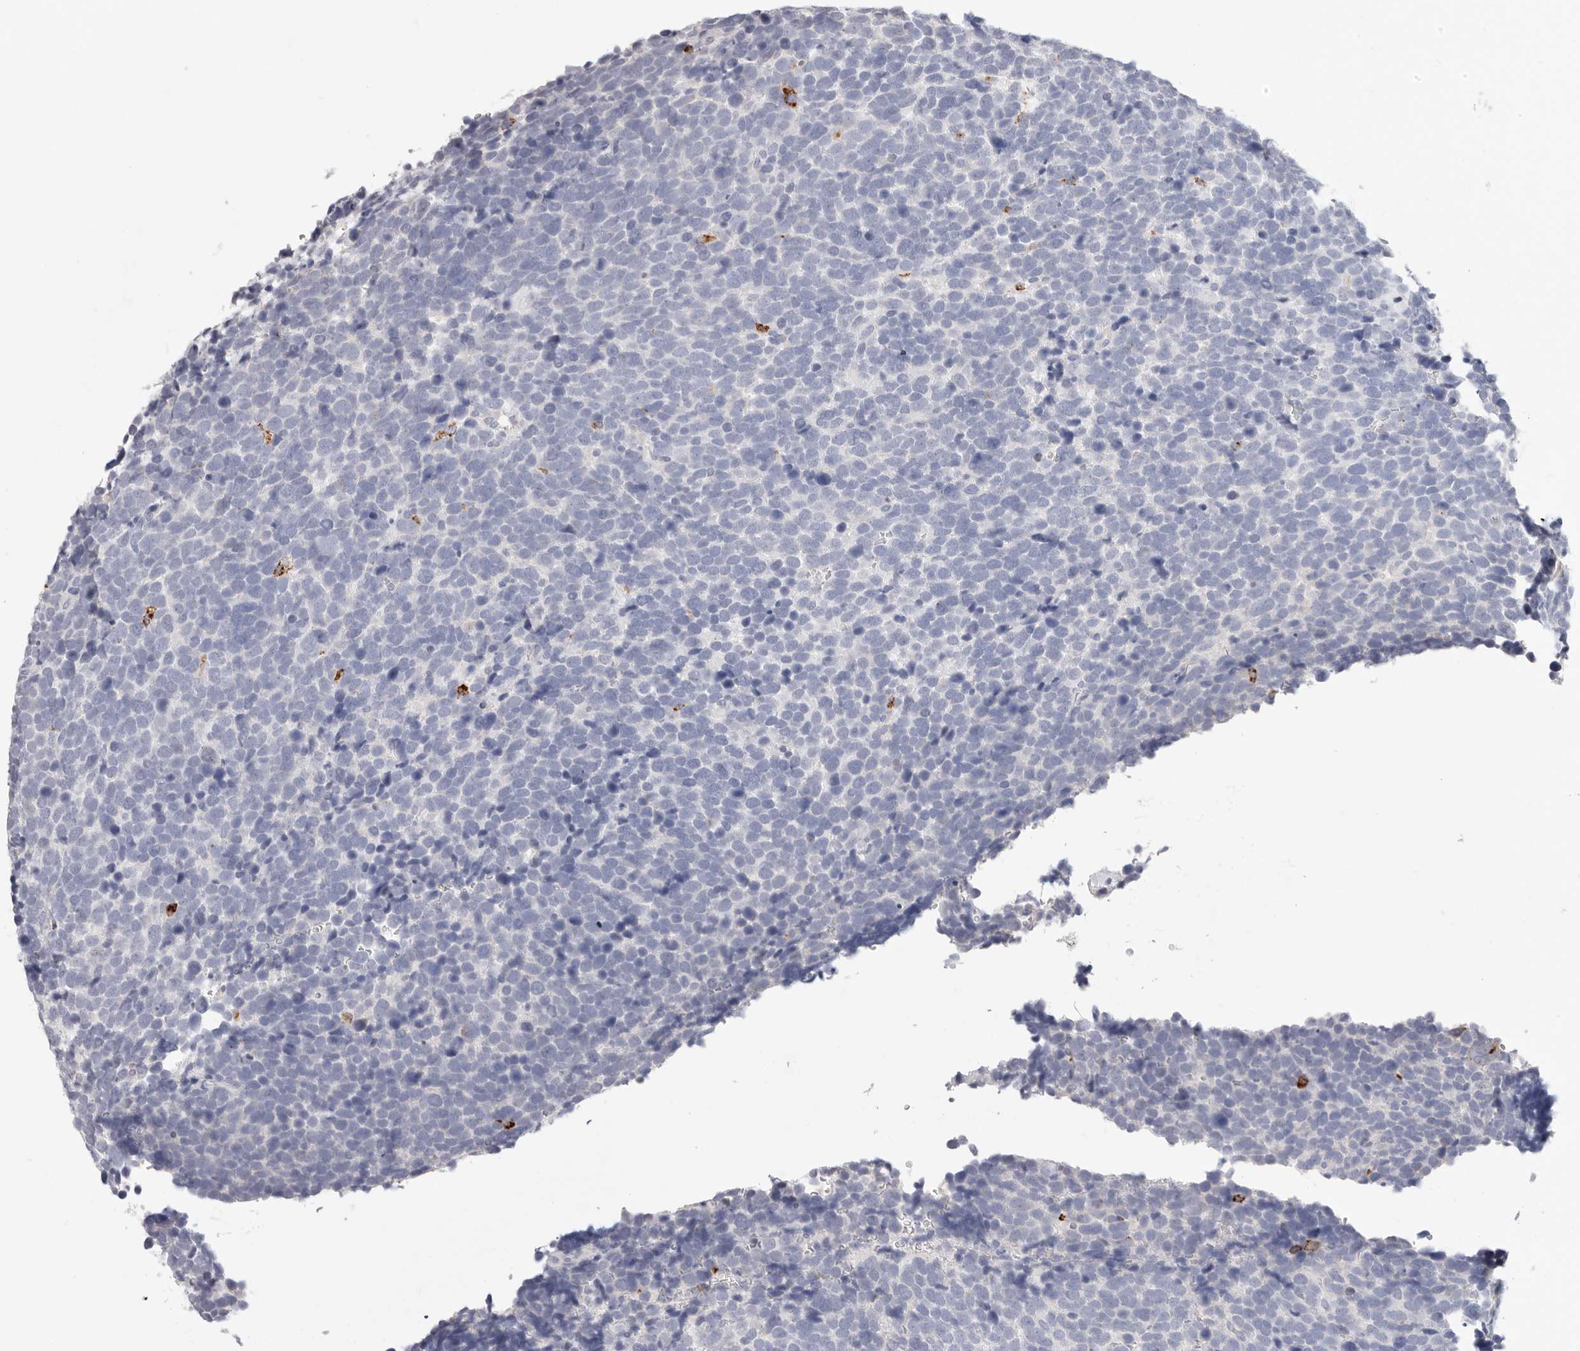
{"staining": {"intensity": "strong", "quantity": "<25%", "location": "cytoplasmic/membranous"}, "tissue": "urothelial cancer", "cell_type": "Tumor cells", "image_type": "cancer", "snomed": [{"axis": "morphology", "description": "Urothelial carcinoma, High grade"}, {"axis": "topography", "description": "Urinary bladder"}], "caption": "This is a micrograph of IHC staining of urothelial cancer, which shows strong expression in the cytoplasmic/membranous of tumor cells.", "gene": "STKLD1", "patient": {"sex": "female", "age": 82}}